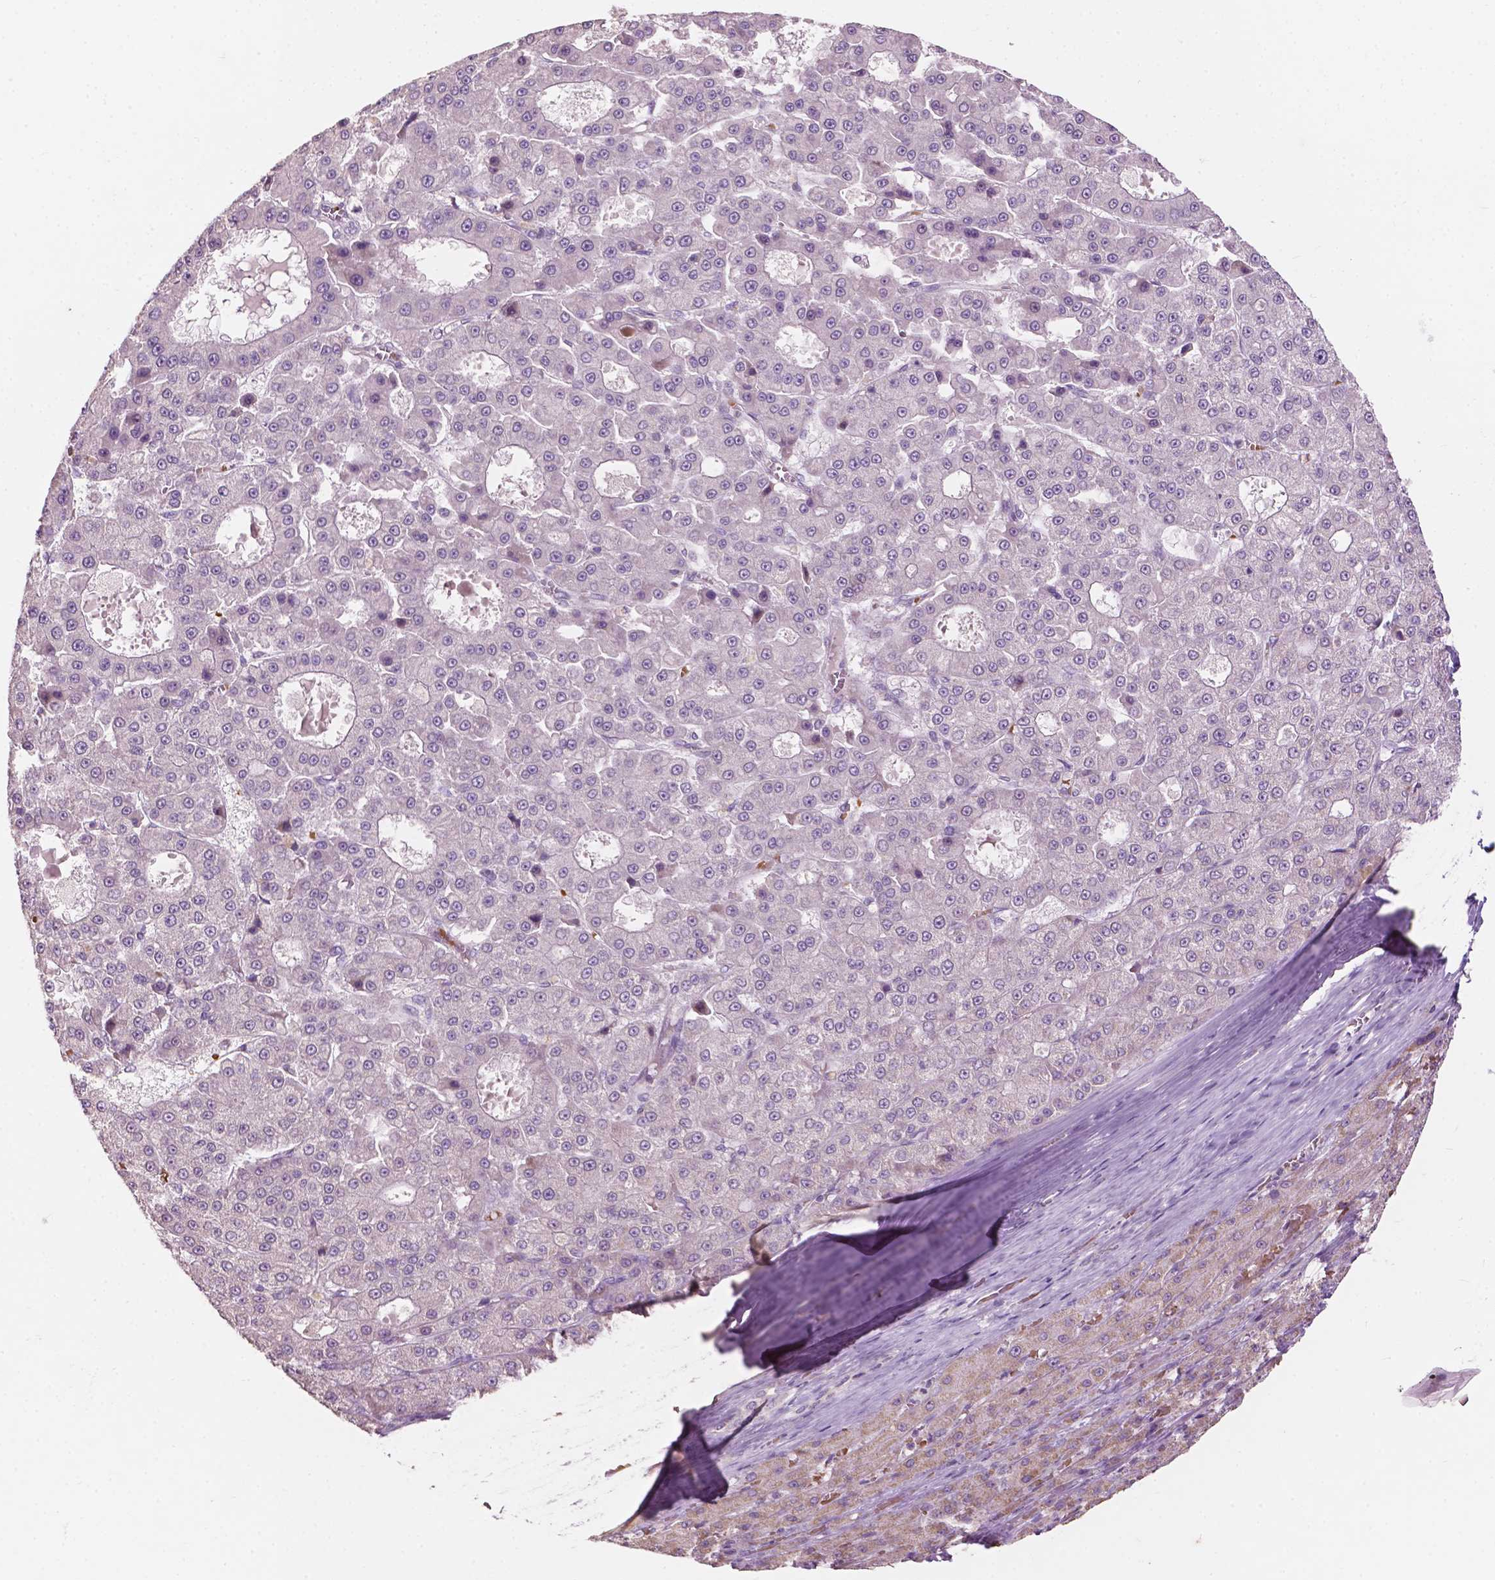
{"staining": {"intensity": "negative", "quantity": "none", "location": "none"}, "tissue": "liver cancer", "cell_type": "Tumor cells", "image_type": "cancer", "snomed": [{"axis": "morphology", "description": "Carcinoma, Hepatocellular, NOS"}, {"axis": "topography", "description": "Liver"}], "caption": "Histopathology image shows no protein positivity in tumor cells of liver cancer tissue.", "gene": "NDUFS1", "patient": {"sex": "male", "age": 70}}